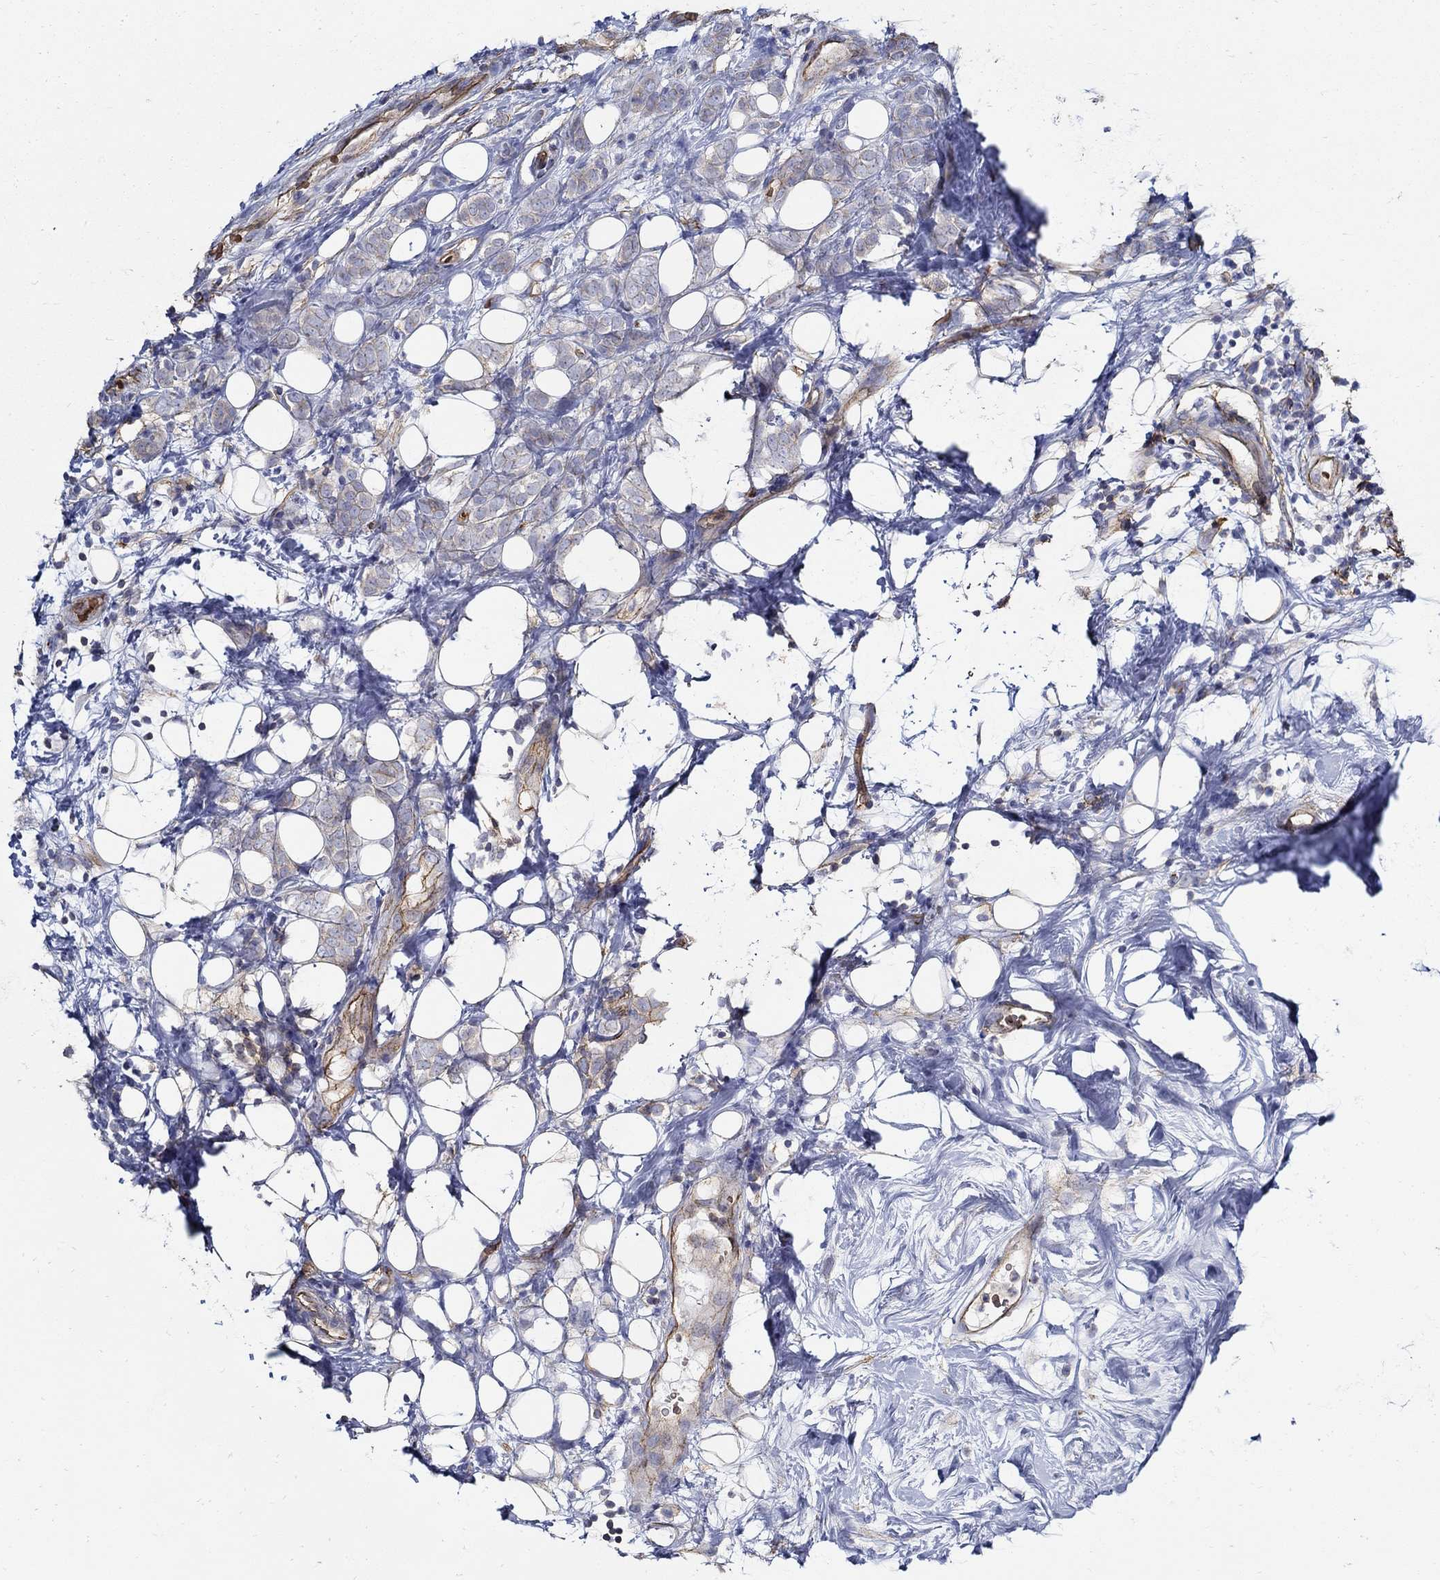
{"staining": {"intensity": "negative", "quantity": "none", "location": "none"}, "tissue": "breast cancer", "cell_type": "Tumor cells", "image_type": "cancer", "snomed": [{"axis": "morphology", "description": "Lobular carcinoma"}, {"axis": "topography", "description": "Breast"}], "caption": "DAB immunohistochemical staining of human breast lobular carcinoma displays no significant staining in tumor cells.", "gene": "APBB3", "patient": {"sex": "female", "age": 49}}